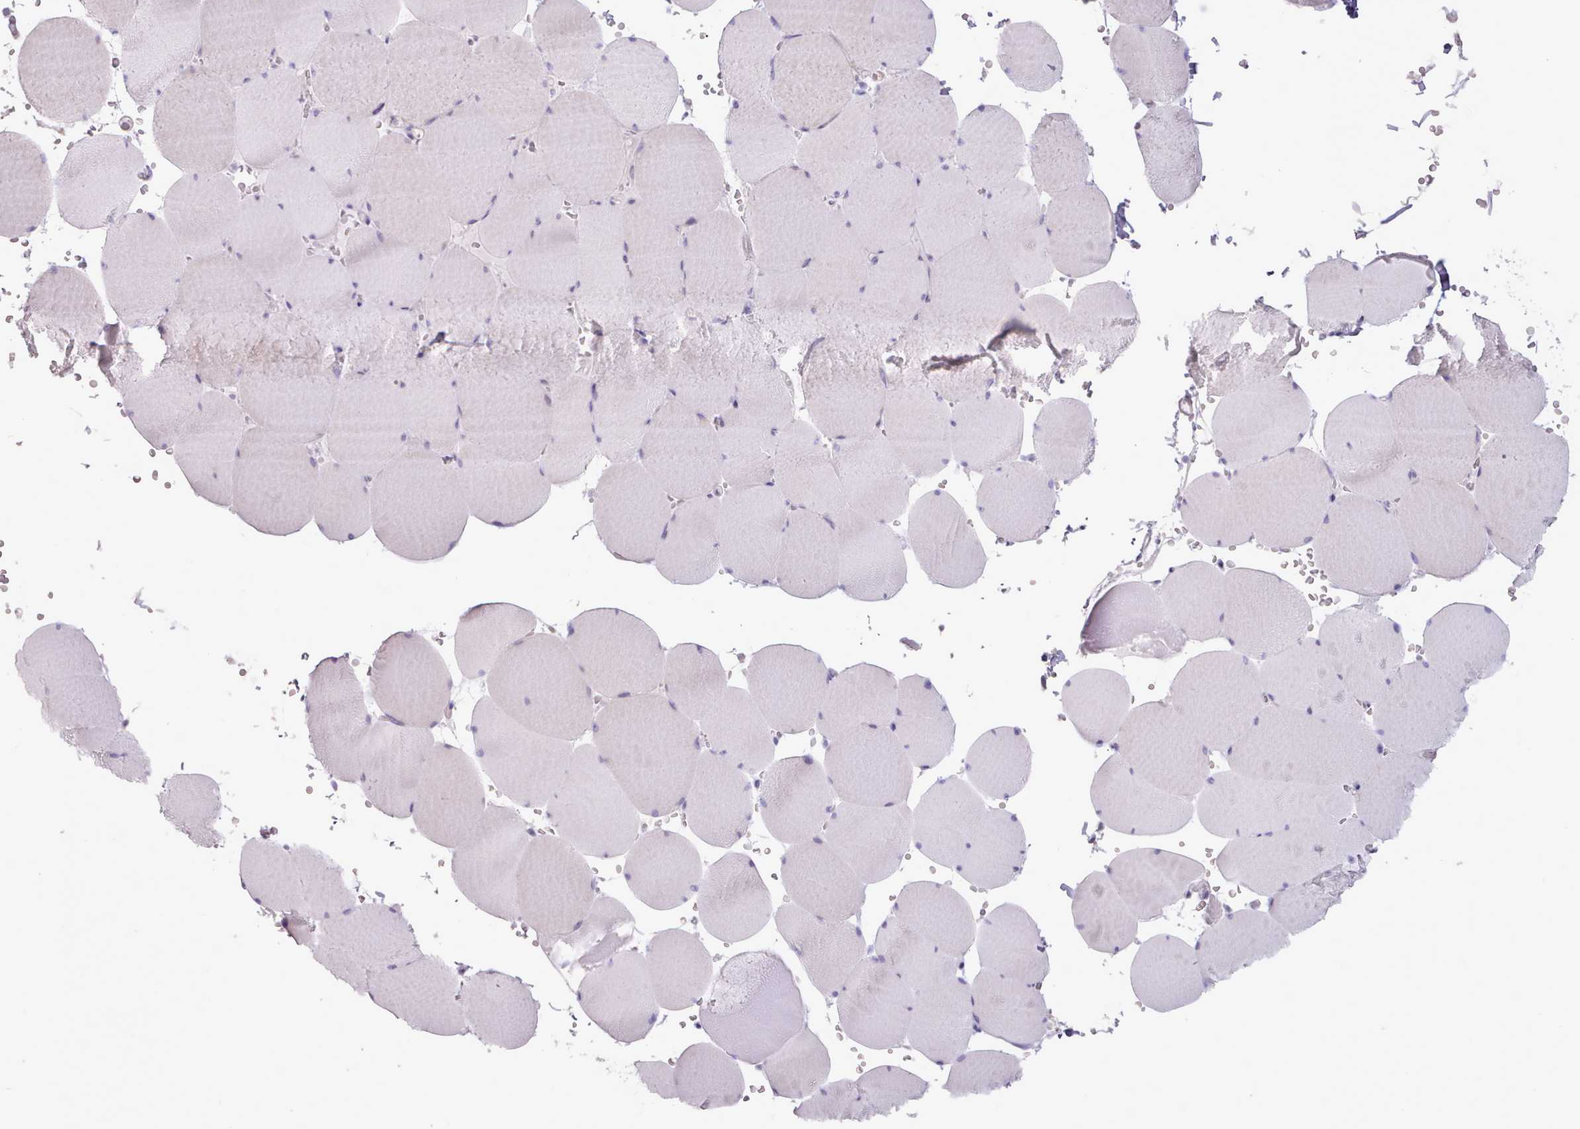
{"staining": {"intensity": "negative", "quantity": "none", "location": "none"}, "tissue": "skeletal muscle", "cell_type": "Myocytes", "image_type": "normal", "snomed": [{"axis": "morphology", "description": "Normal tissue, NOS"}, {"axis": "topography", "description": "Skeletal muscle"}, {"axis": "topography", "description": "Head-Neck"}], "caption": "Image shows no significant protein expression in myocytes of benign skeletal muscle. (Brightfield microscopy of DAB immunohistochemistry (IHC) at high magnification).", "gene": "BDKRB2", "patient": {"sex": "male", "age": 66}}